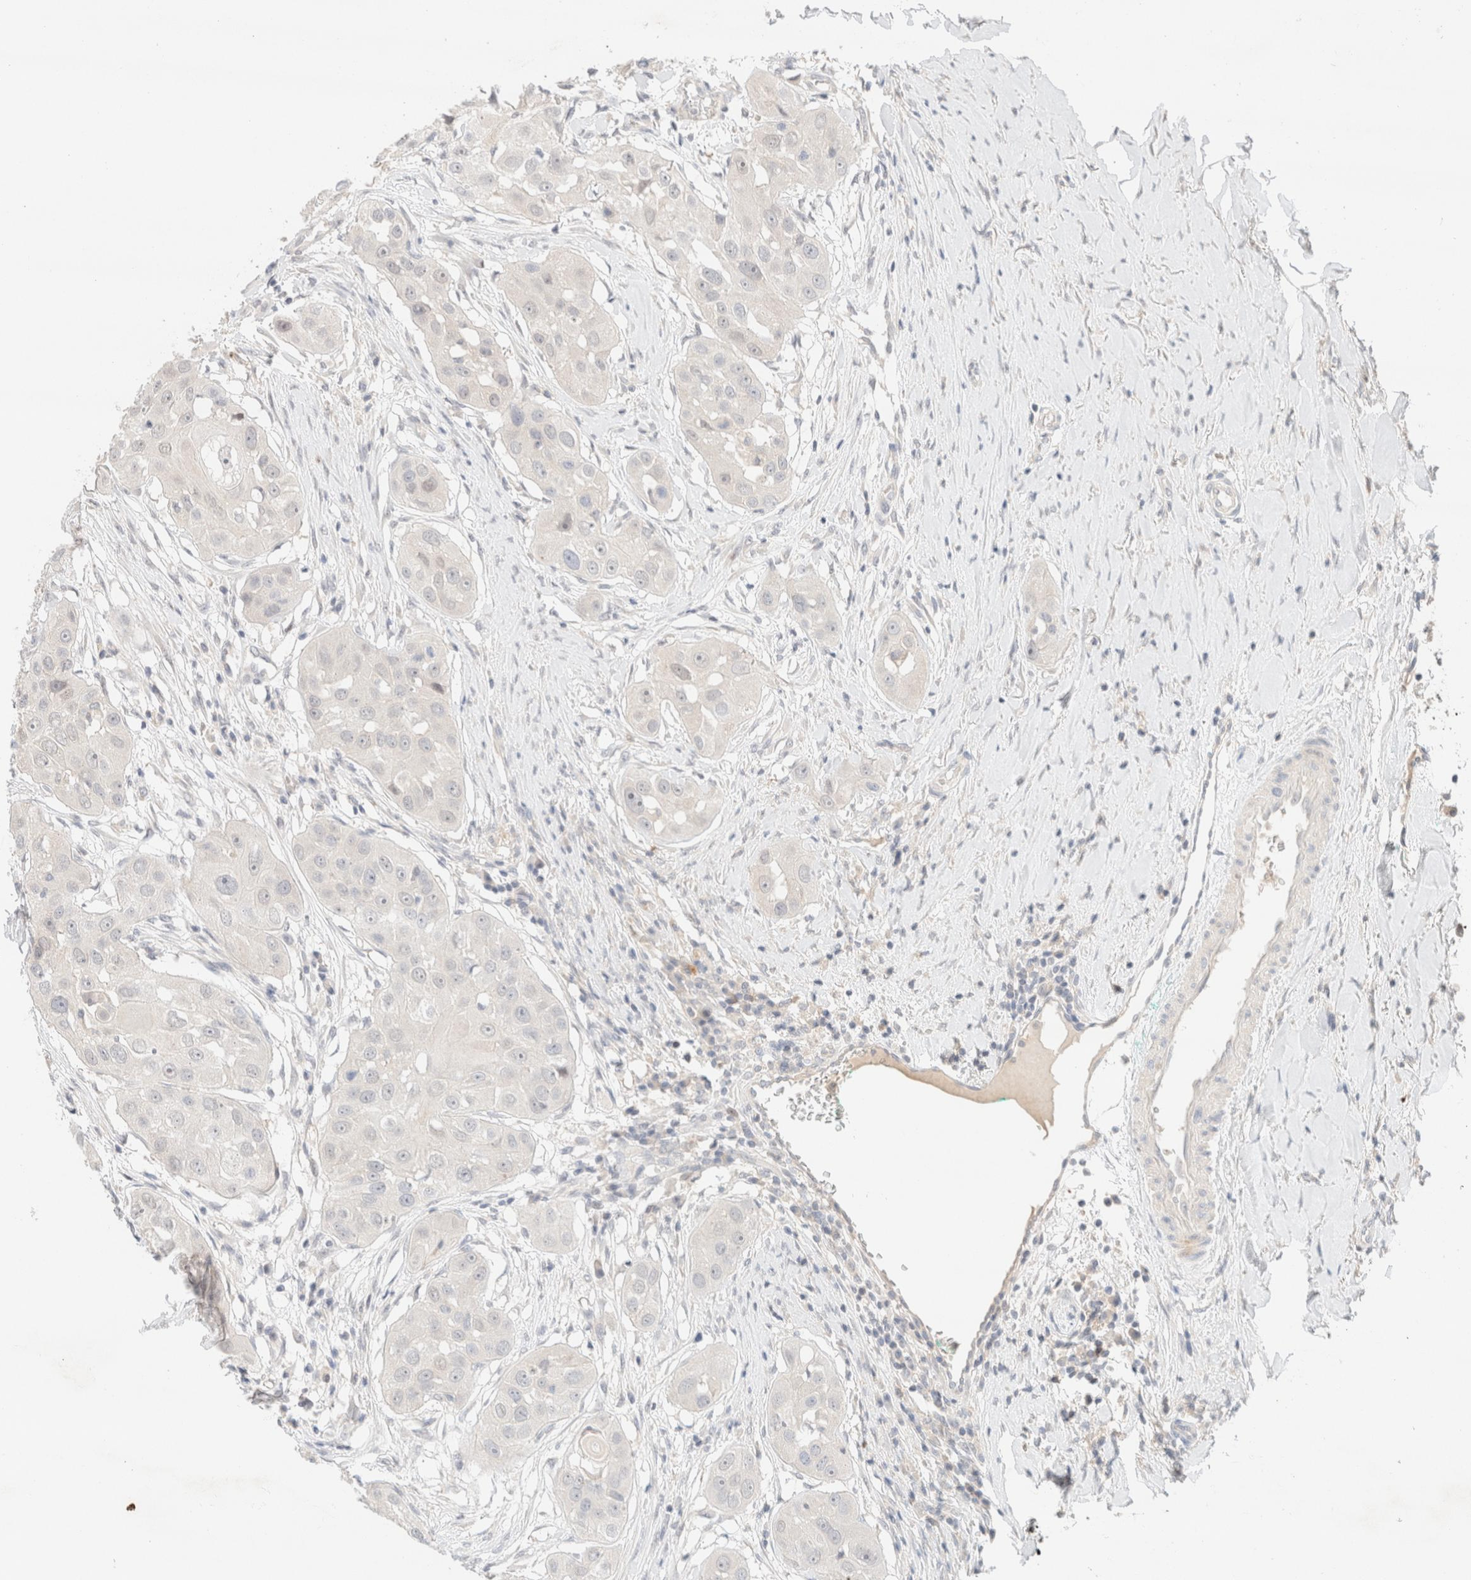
{"staining": {"intensity": "negative", "quantity": "none", "location": "none"}, "tissue": "head and neck cancer", "cell_type": "Tumor cells", "image_type": "cancer", "snomed": [{"axis": "morphology", "description": "Normal tissue, NOS"}, {"axis": "morphology", "description": "Squamous cell carcinoma, NOS"}, {"axis": "topography", "description": "Skeletal muscle"}, {"axis": "topography", "description": "Head-Neck"}], "caption": "Micrograph shows no protein expression in tumor cells of squamous cell carcinoma (head and neck) tissue.", "gene": "SGSM2", "patient": {"sex": "male", "age": 51}}